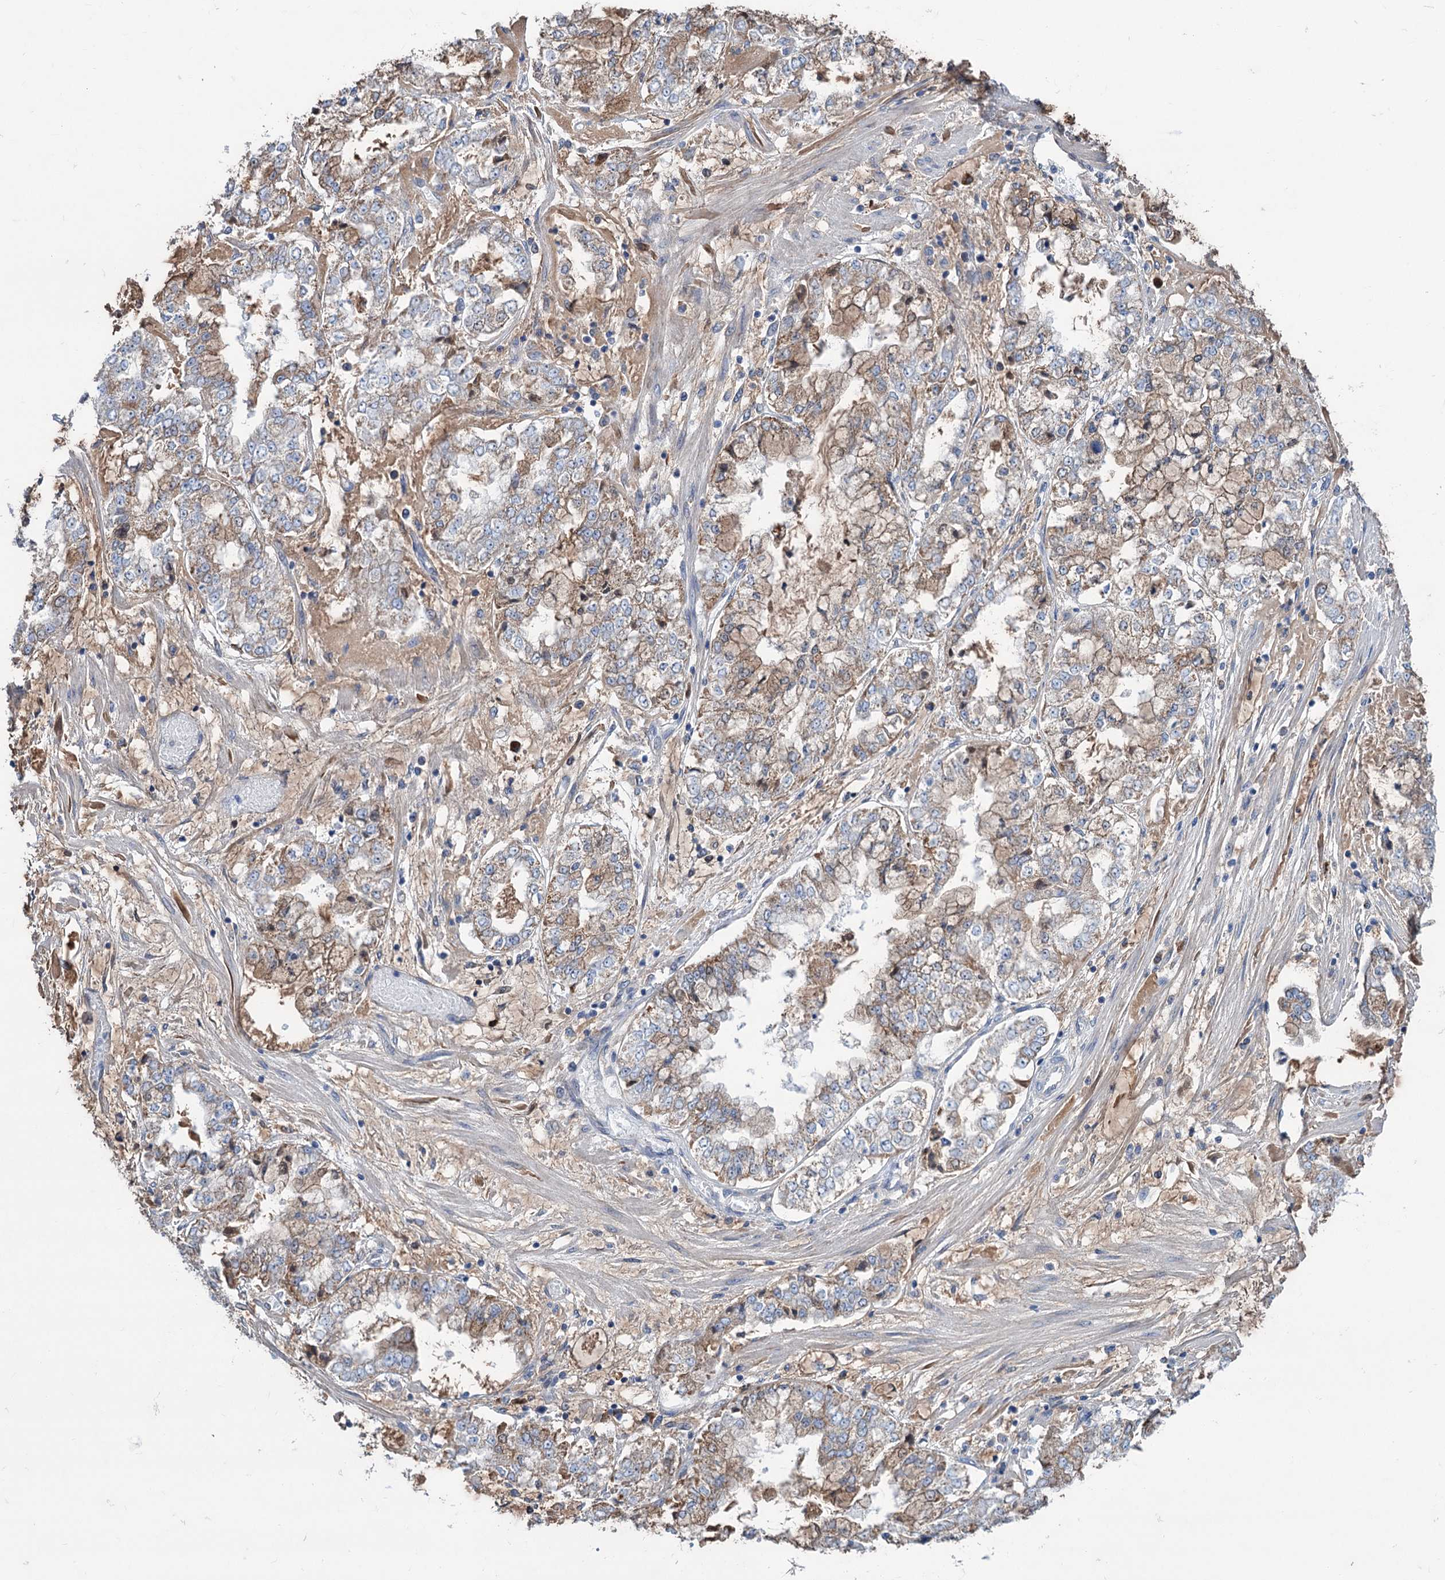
{"staining": {"intensity": "weak", "quantity": ">75%", "location": "cytoplasmic/membranous"}, "tissue": "stomach cancer", "cell_type": "Tumor cells", "image_type": "cancer", "snomed": [{"axis": "morphology", "description": "Adenocarcinoma, NOS"}, {"axis": "topography", "description": "Stomach"}], "caption": "Stomach cancer (adenocarcinoma) tissue demonstrates weak cytoplasmic/membranous staining in approximately >75% of tumor cells, visualized by immunohistochemistry. (DAB (3,3'-diaminobenzidine) IHC, brown staining for protein, blue staining for nuclei).", "gene": "LPIN1", "patient": {"sex": "male", "age": 76}}